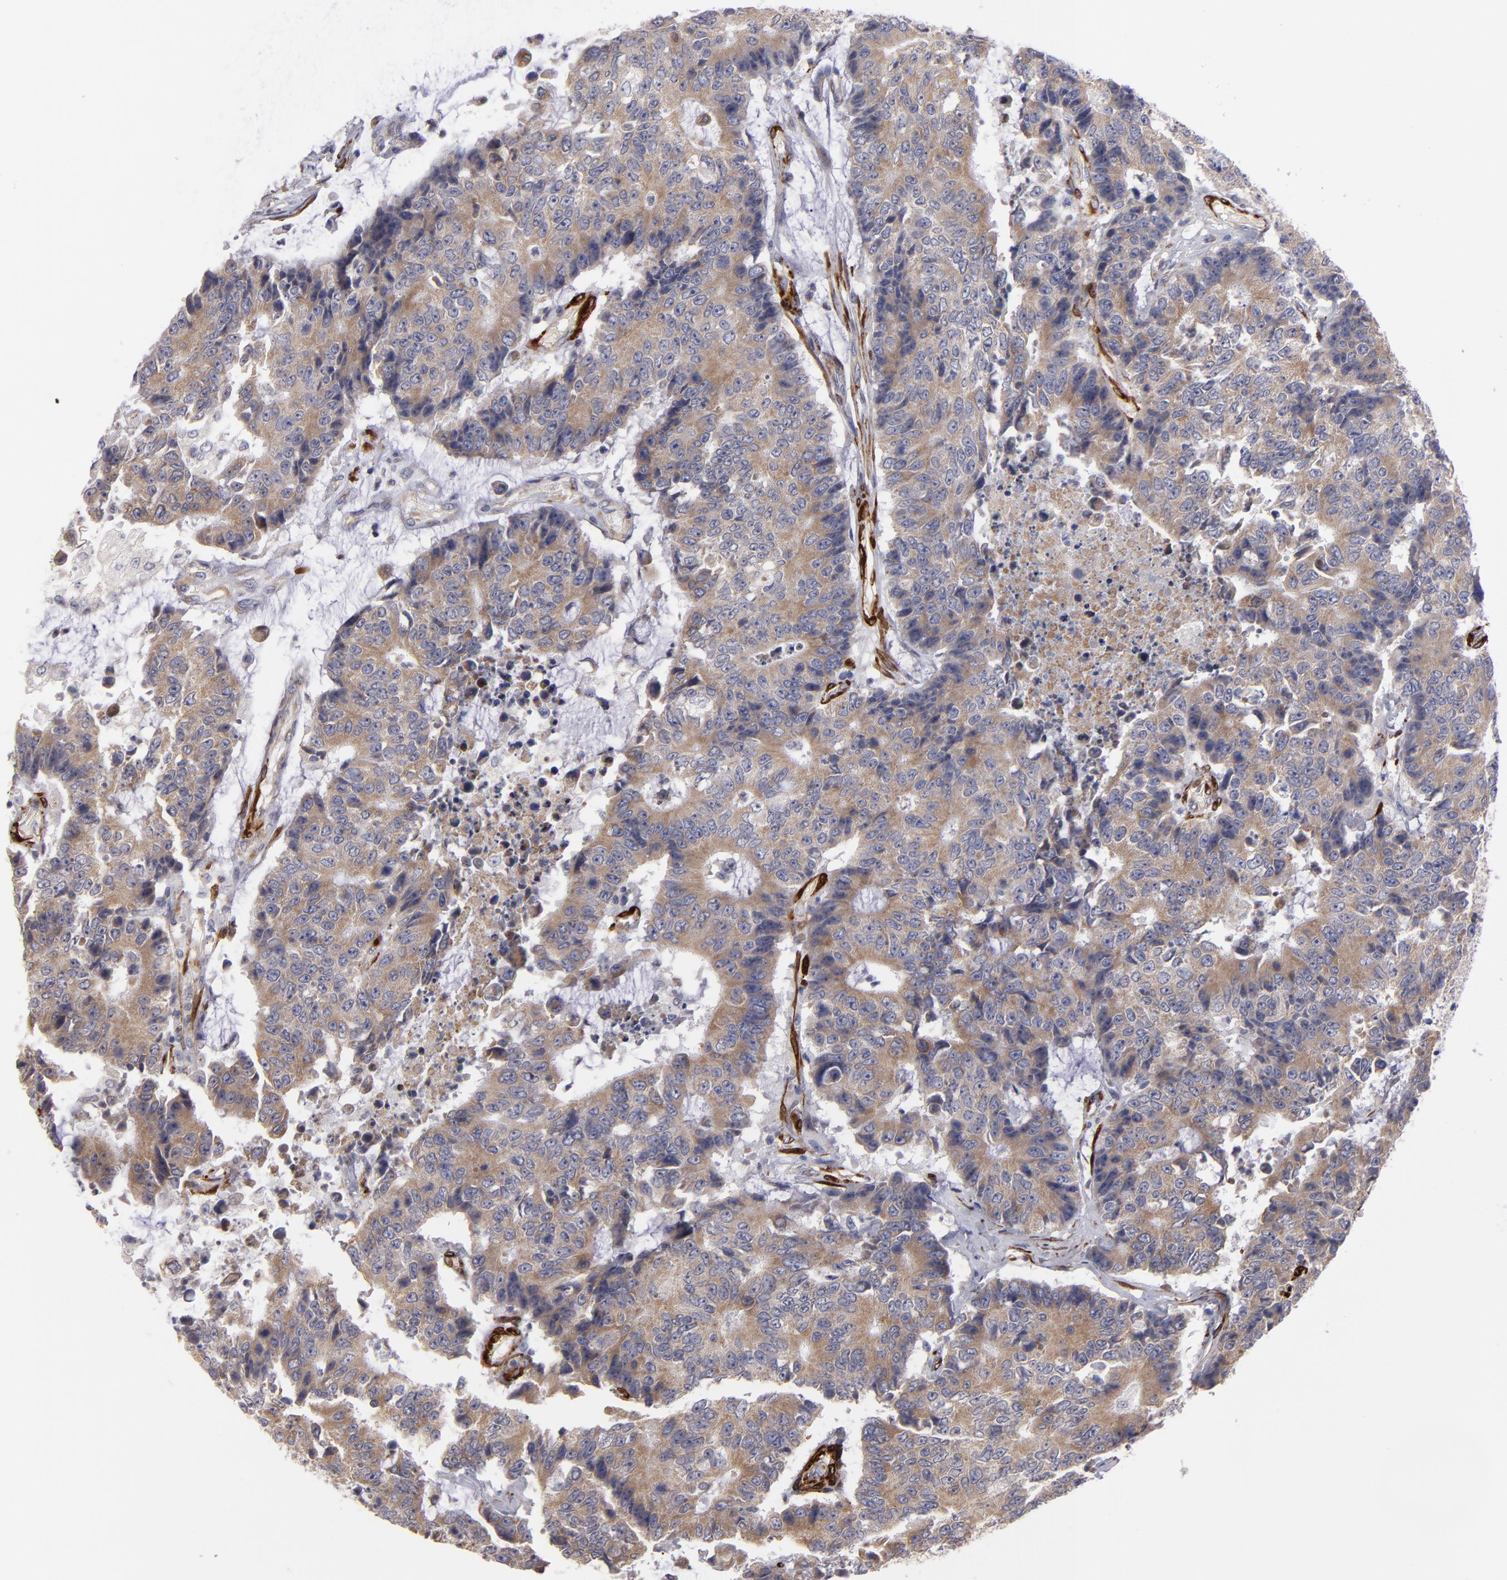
{"staining": {"intensity": "moderate", "quantity": ">75%", "location": "cytoplasmic/membranous"}, "tissue": "colorectal cancer", "cell_type": "Tumor cells", "image_type": "cancer", "snomed": [{"axis": "morphology", "description": "Adenocarcinoma, NOS"}, {"axis": "topography", "description": "Colon"}], "caption": "IHC photomicrograph of colorectal adenocarcinoma stained for a protein (brown), which shows medium levels of moderate cytoplasmic/membranous expression in about >75% of tumor cells.", "gene": "SLMAP", "patient": {"sex": "female", "age": 86}}